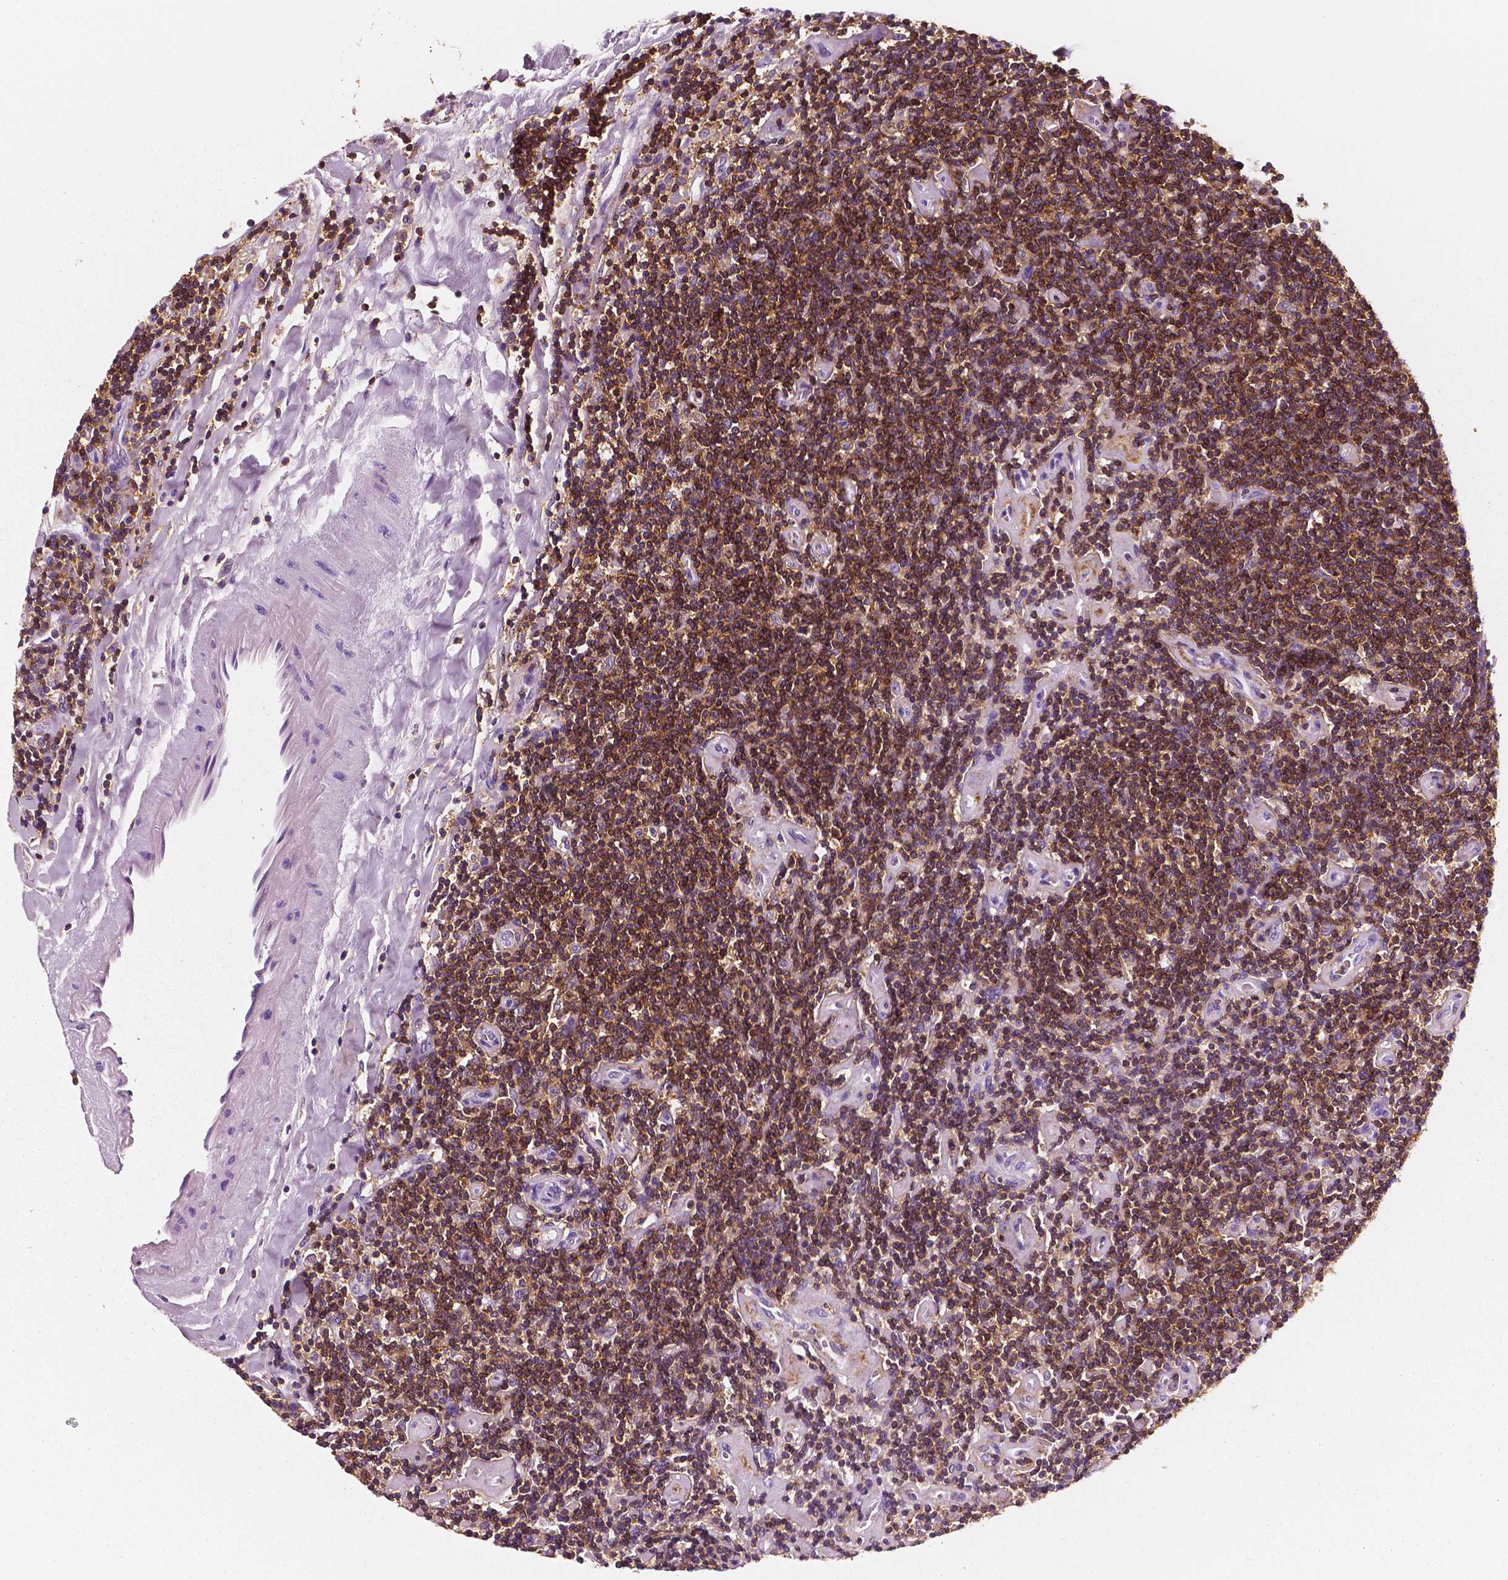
{"staining": {"intensity": "negative", "quantity": "none", "location": "none"}, "tissue": "lymphoma", "cell_type": "Tumor cells", "image_type": "cancer", "snomed": [{"axis": "morphology", "description": "Hodgkin's disease, NOS"}, {"axis": "topography", "description": "Lymph node"}], "caption": "Immunohistochemistry of lymphoma exhibits no expression in tumor cells. The staining was performed using DAB (3,3'-diaminobenzidine) to visualize the protein expression in brown, while the nuclei were stained in blue with hematoxylin (Magnification: 20x).", "gene": "PTPRC", "patient": {"sex": "male", "age": 40}}